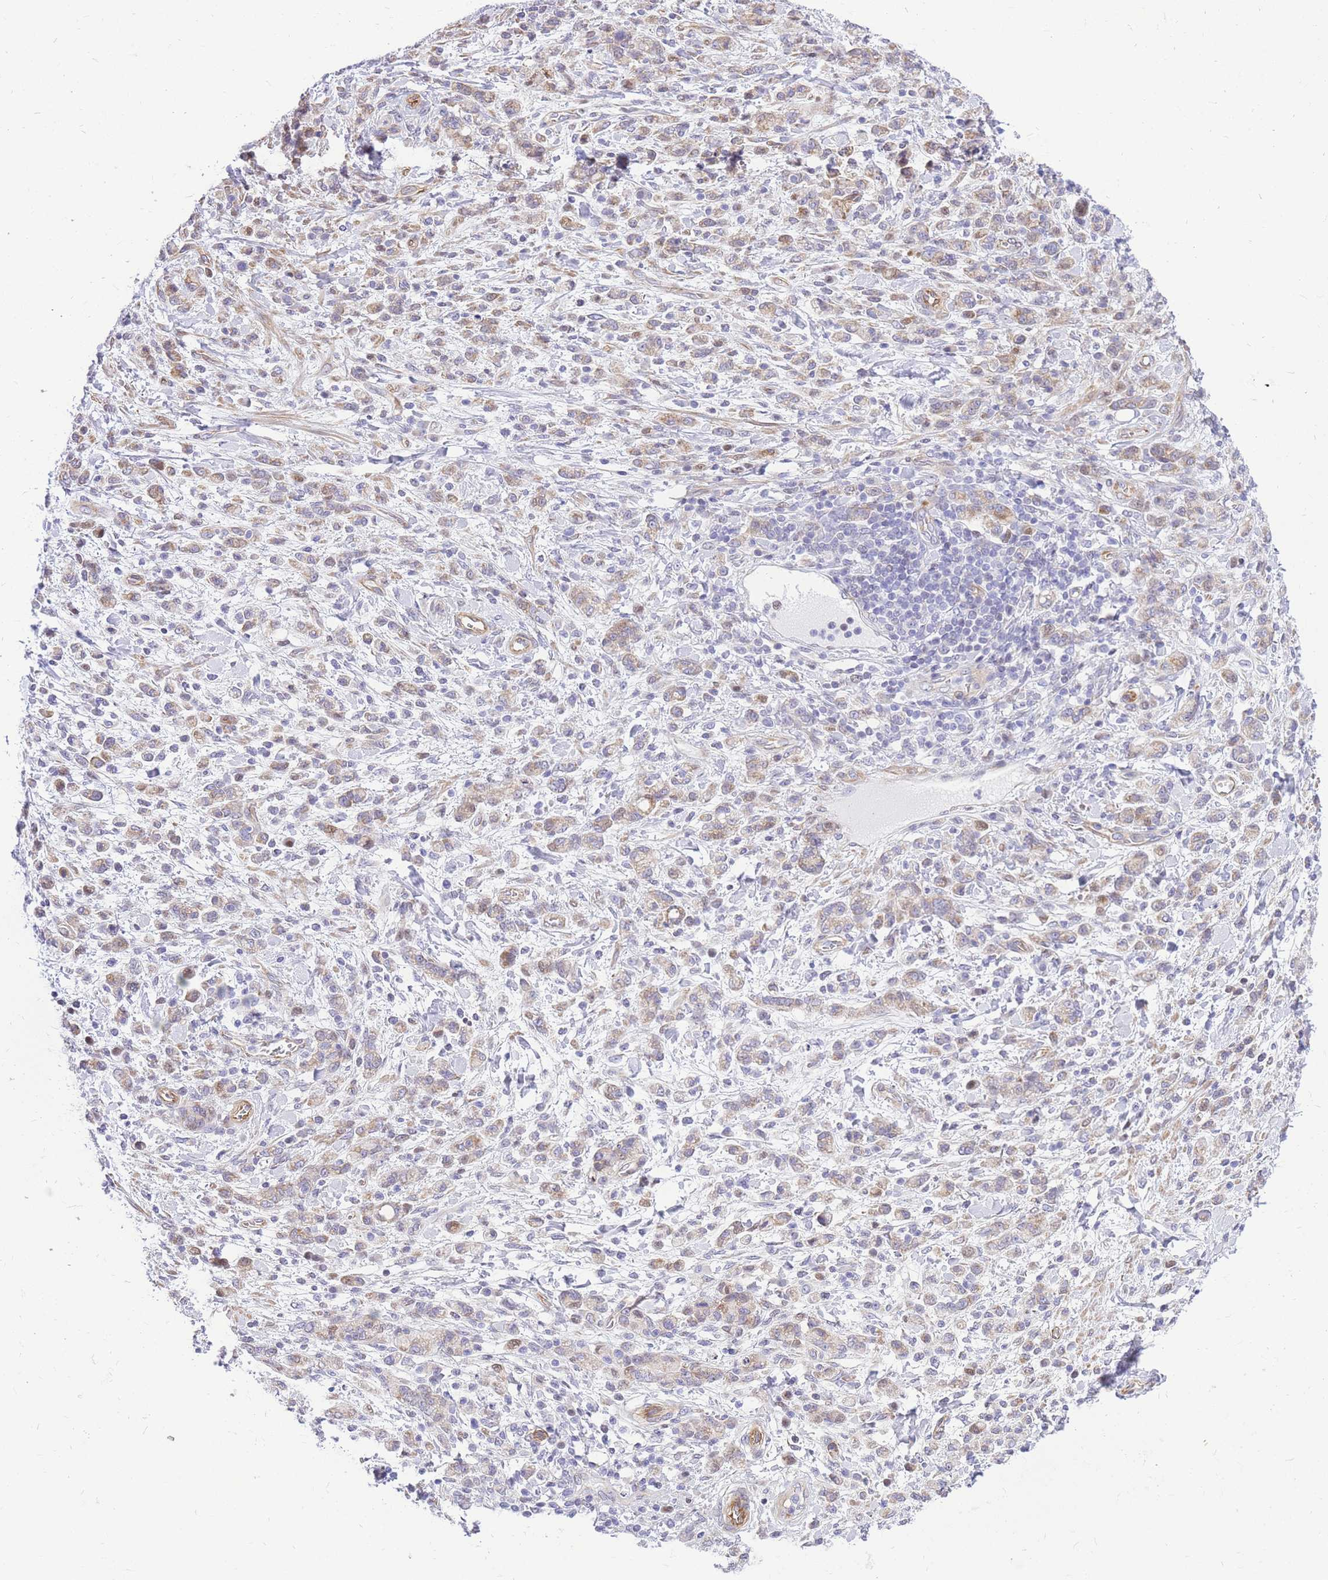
{"staining": {"intensity": "weak", "quantity": ">75%", "location": "cytoplasmic/membranous"}, "tissue": "stomach cancer", "cell_type": "Tumor cells", "image_type": "cancer", "snomed": [{"axis": "morphology", "description": "Adenocarcinoma, NOS"}, {"axis": "topography", "description": "Stomach"}], "caption": "This is a histology image of immunohistochemistry staining of adenocarcinoma (stomach), which shows weak positivity in the cytoplasmic/membranous of tumor cells.", "gene": "S100PBP", "patient": {"sex": "male", "age": 77}}